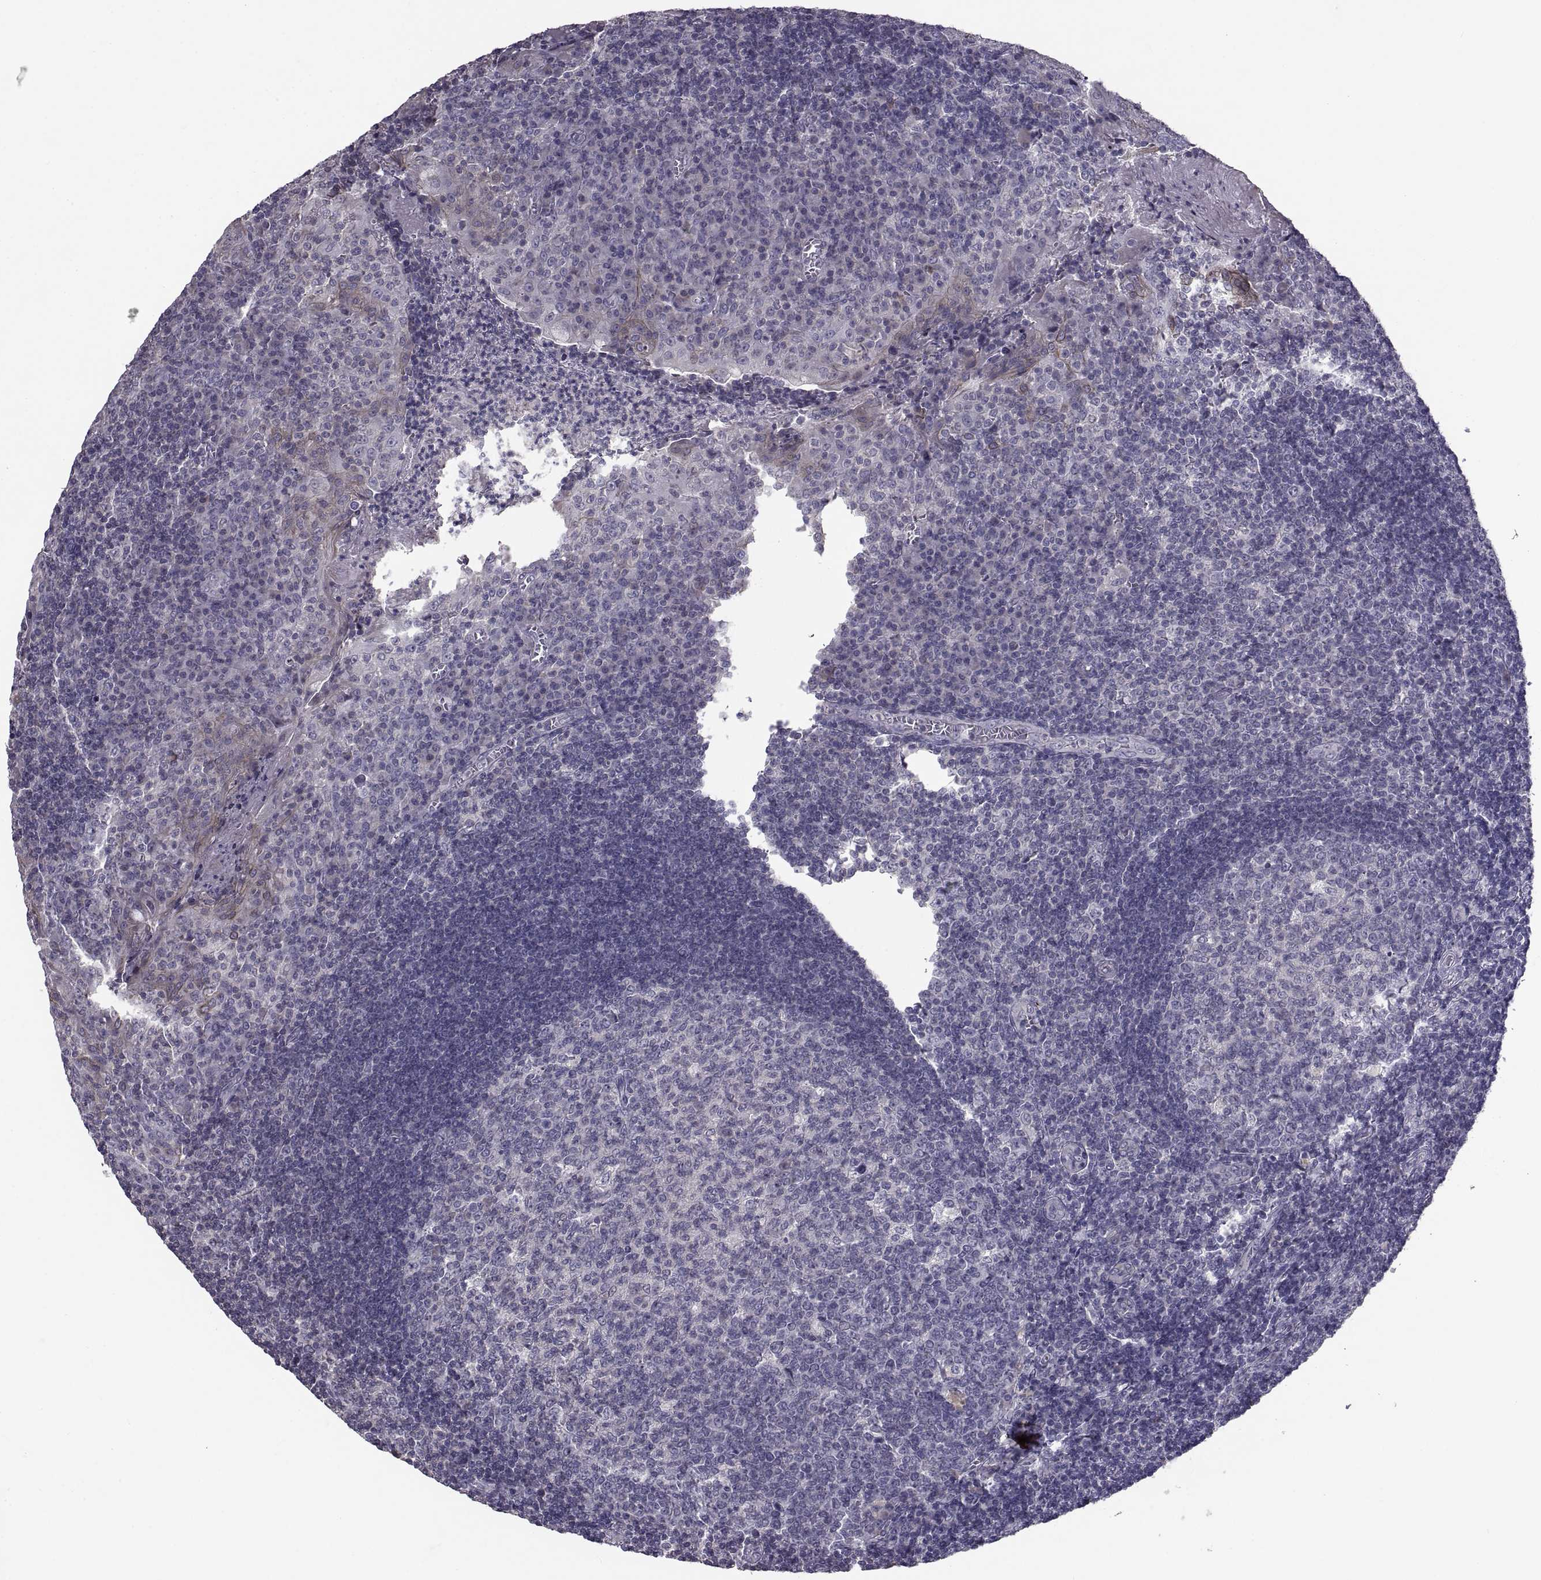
{"staining": {"intensity": "negative", "quantity": "none", "location": "none"}, "tissue": "tonsil", "cell_type": "Germinal center cells", "image_type": "normal", "snomed": [{"axis": "morphology", "description": "Normal tissue, NOS"}, {"axis": "topography", "description": "Tonsil"}], "caption": "Normal tonsil was stained to show a protein in brown. There is no significant positivity in germinal center cells. Brightfield microscopy of IHC stained with DAB (brown) and hematoxylin (blue), captured at high magnification.", "gene": "NPTX2", "patient": {"sex": "female", "age": 12}}